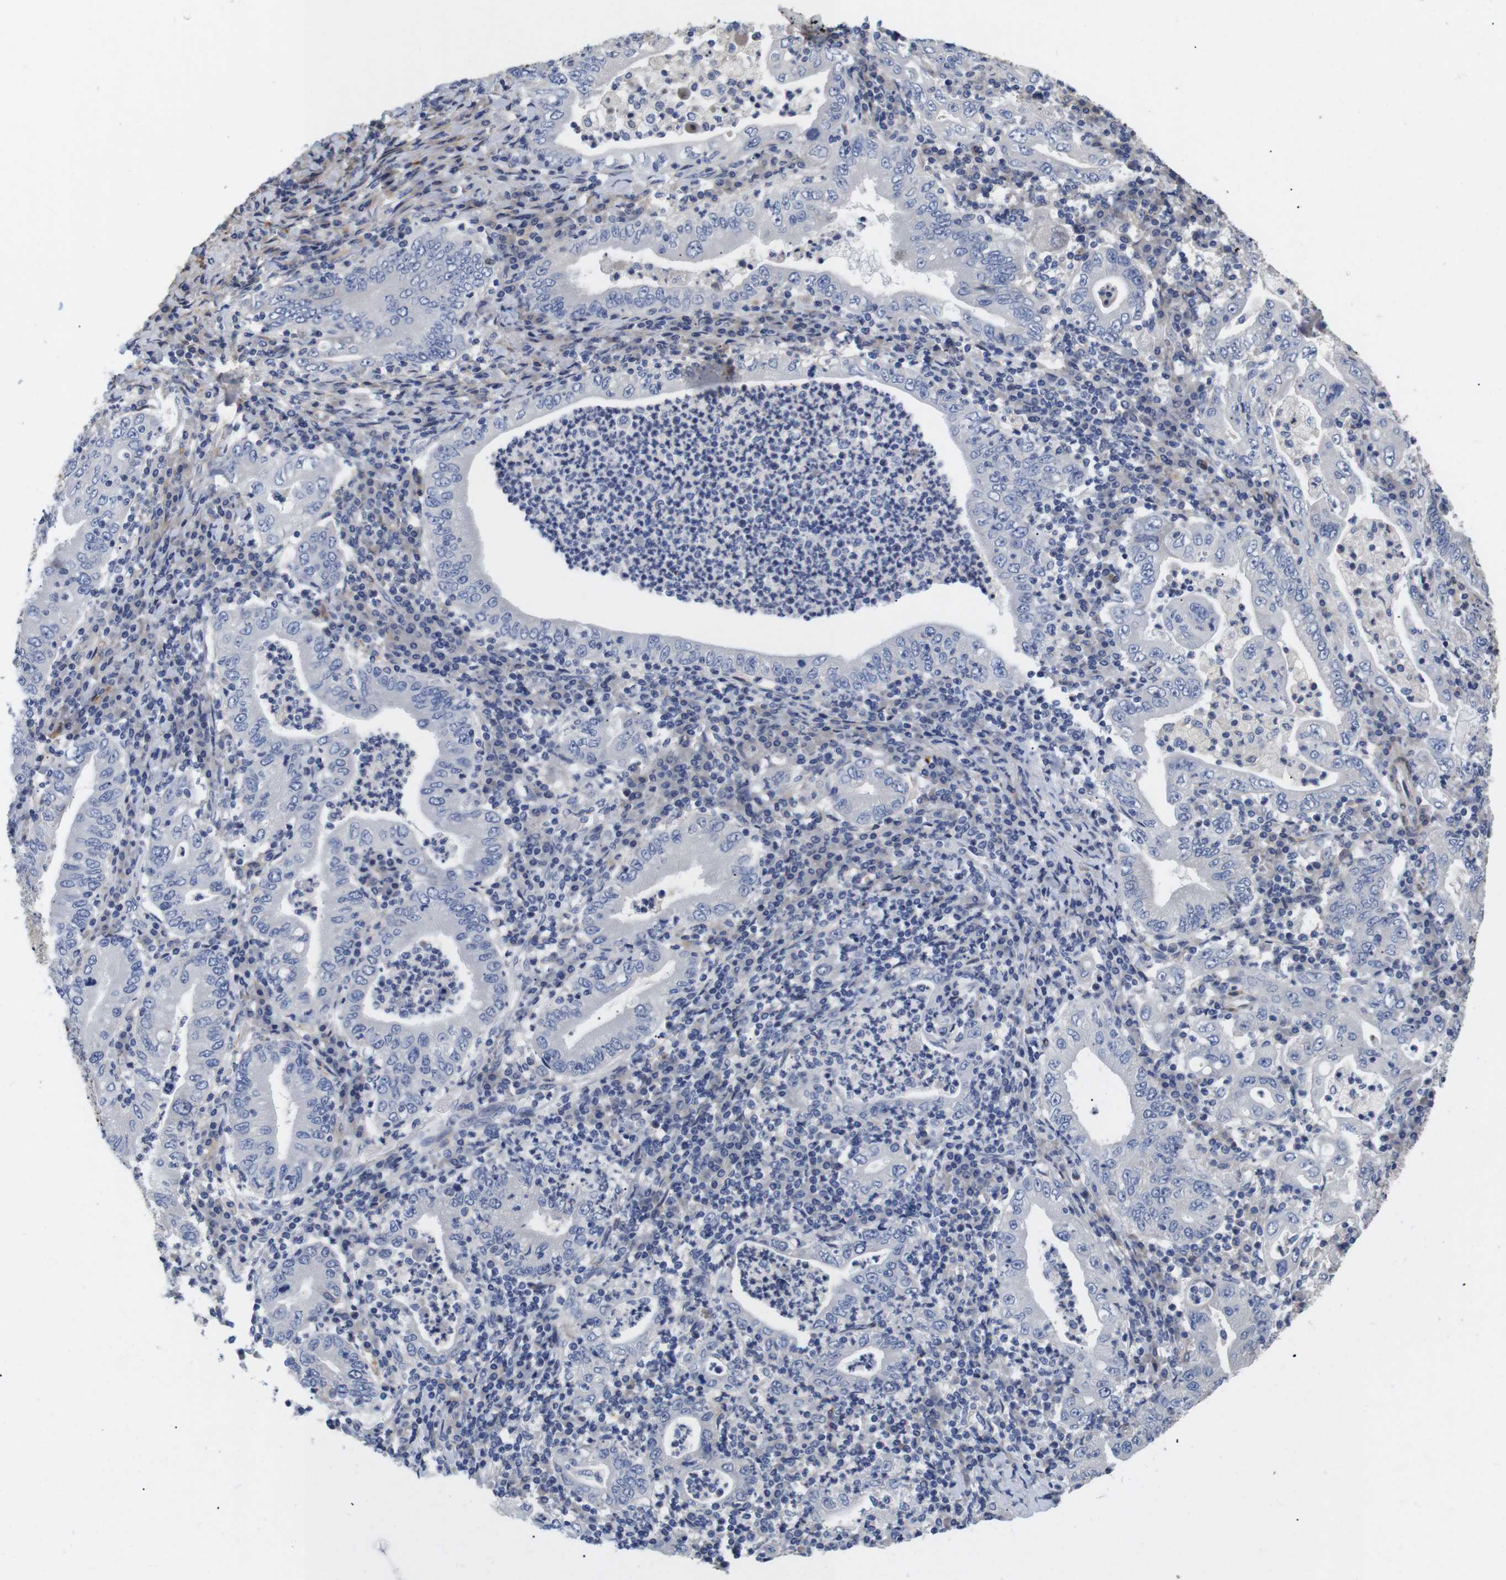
{"staining": {"intensity": "negative", "quantity": "none", "location": "none"}, "tissue": "stomach cancer", "cell_type": "Tumor cells", "image_type": "cancer", "snomed": [{"axis": "morphology", "description": "Normal tissue, NOS"}, {"axis": "morphology", "description": "Adenocarcinoma, NOS"}, {"axis": "topography", "description": "Esophagus"}, {"axis": "topography", "description": "Stomach, upper"}, {"axis": "topography", "description": "Peripheral nerve tissue"}], "caption": "A high-resolution image shows IHC staining of stomach cancer, which demonstrates no significant staining in tumor cells. (Stains: DAB (3,3'-diaminobenzidine) immunohistochemistry with hematoxylin counter stain, Microscopy: brightfield microscopy at high magnification).", "gene": "SPRY3", "patient": {"sex": "male", "age": 62}}